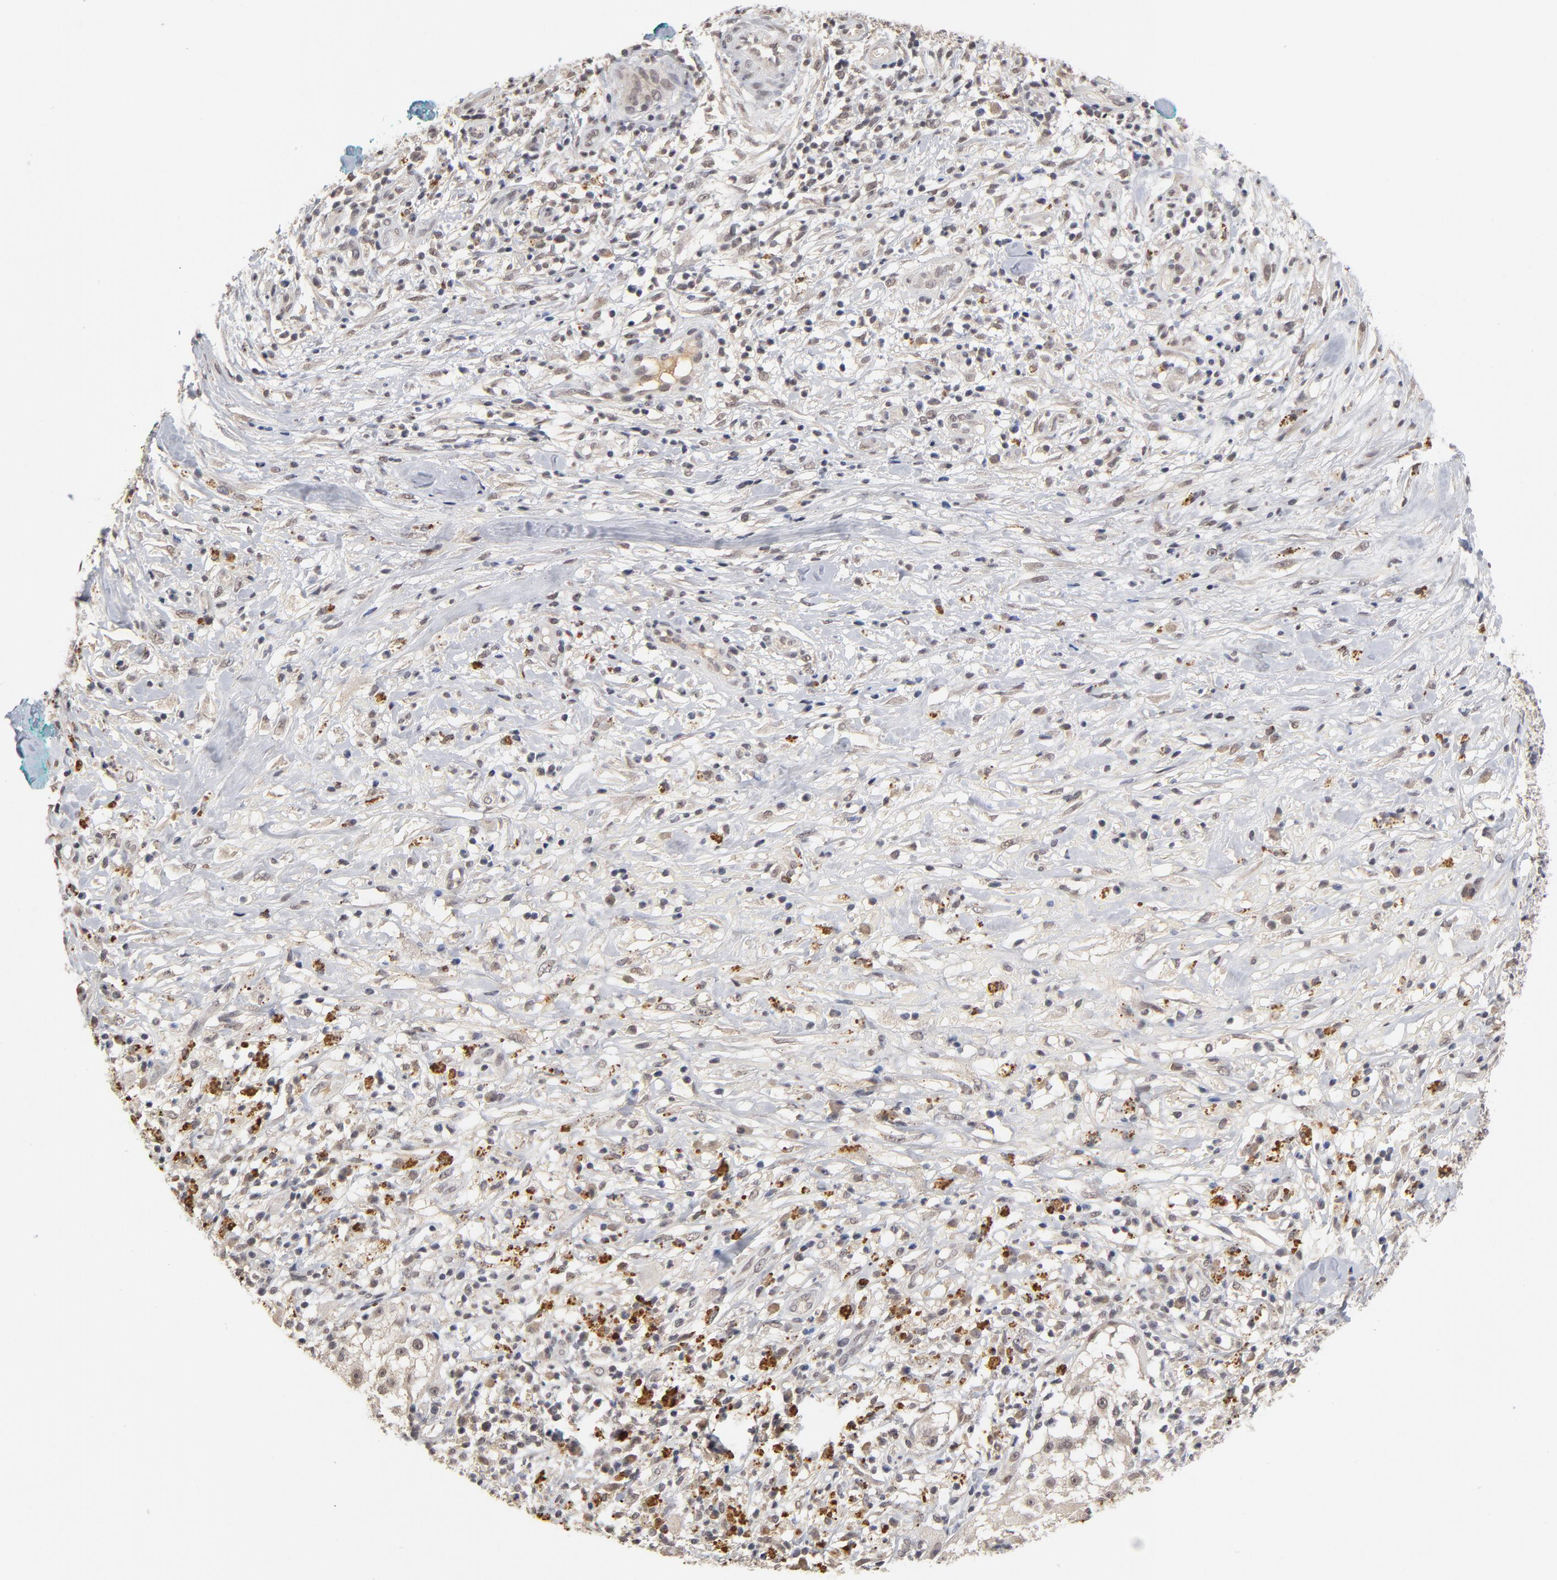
{"staining": {"intensity": "weak", "quantity": "<25%", "location": "cytoplasmic/membranous"}, "tissue": "melanoma", "cell_type": "Tumor cells", "image_type": "cancer", "snomed": [{"axis": "morphology", "description": "Necrosis, NOS"}, {"axis": "morphology", "description": "Malignant melanoma, NOS"}, {"axis": "topography", "description": "Skin"}], "caption": "This is an immunohistochemistry (IHC) image of malignant melanoma. There is no staining in tumor cells.", "gene": "WSB1", "patient": {"sex": "female", "age": 87}}